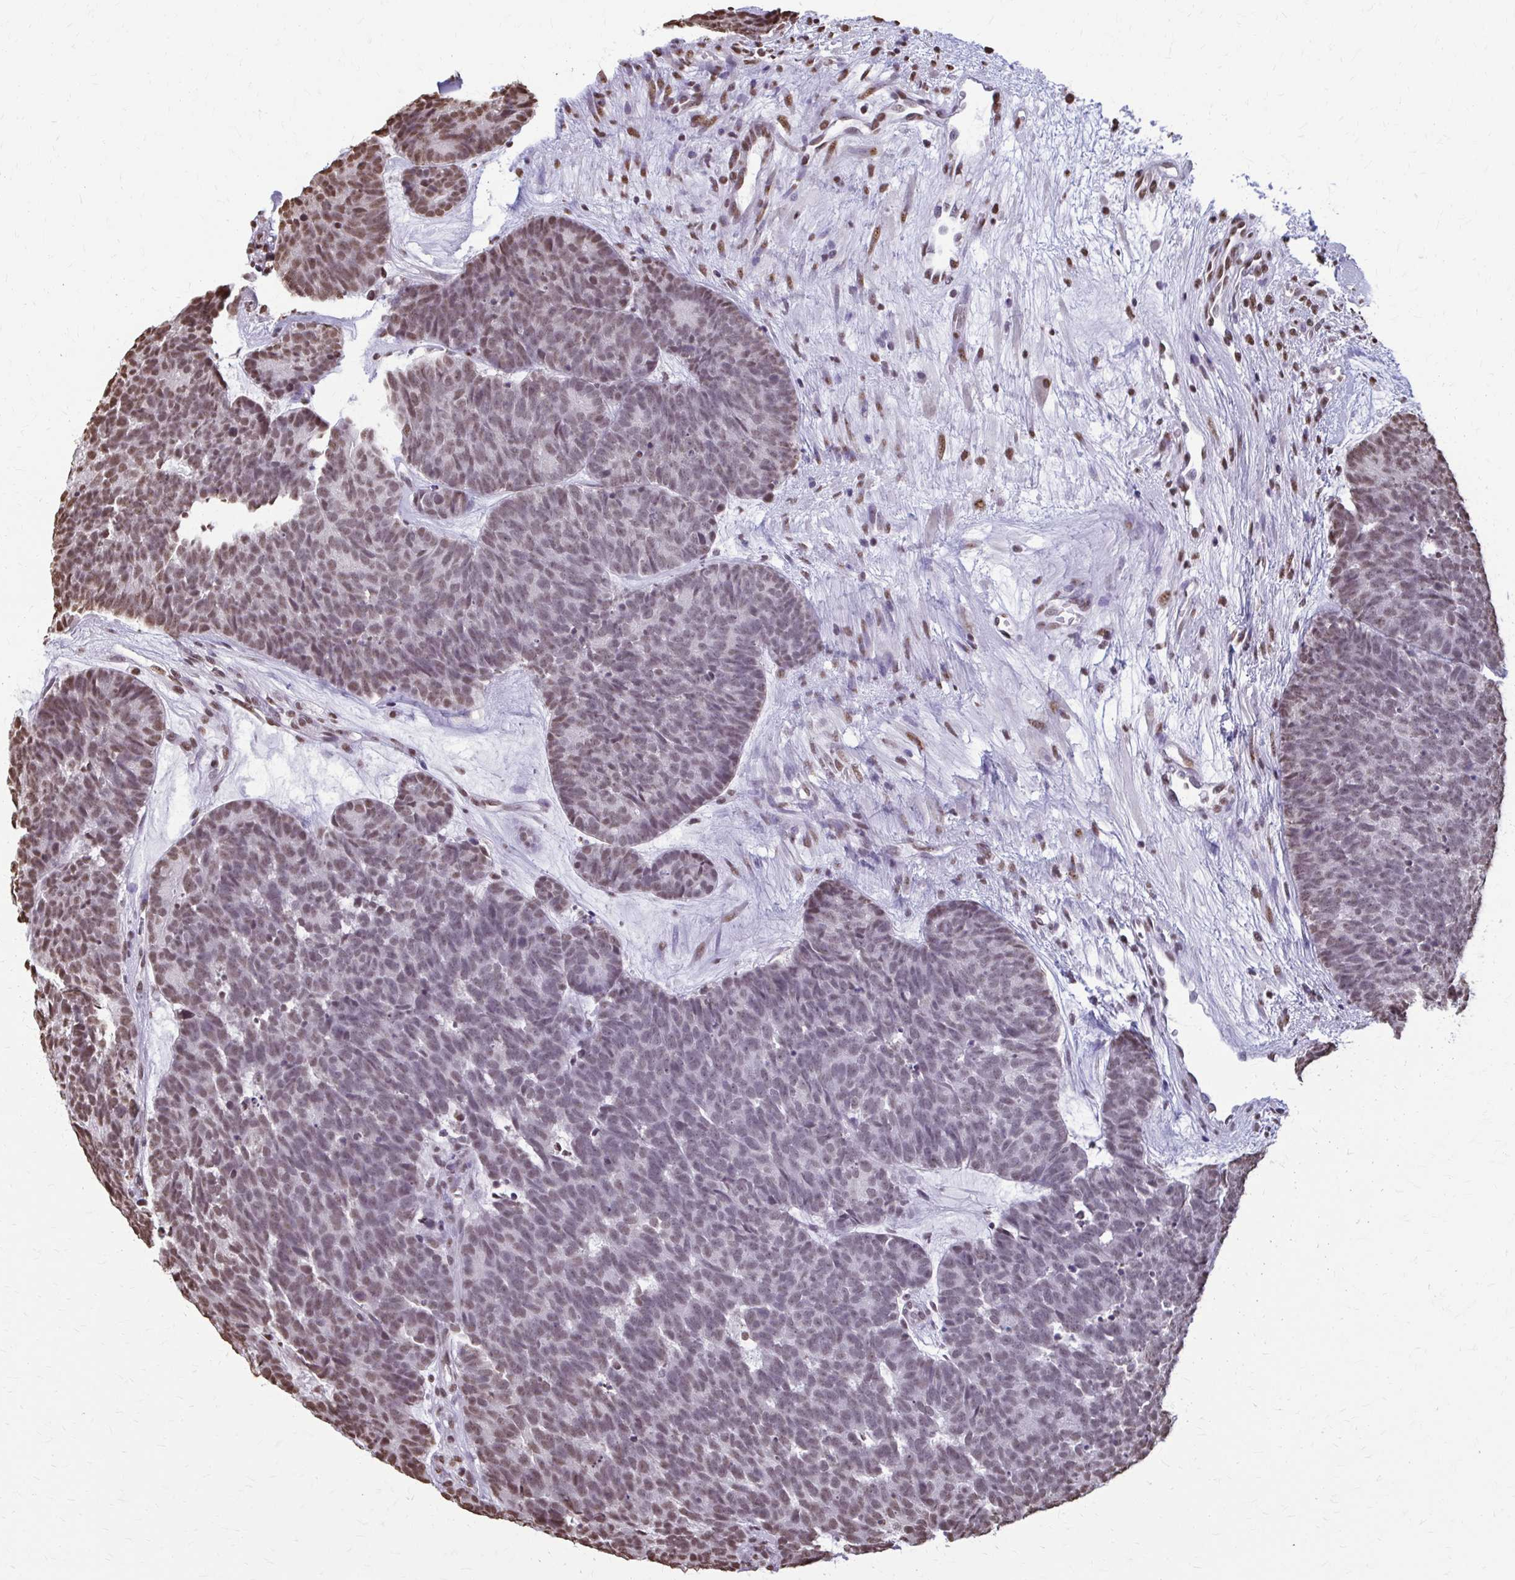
{"staining": {"intensity": "moderate", "quantity": "25%-75%", "location": "nuclear"}, "tissue": "head and neck cancer", "cell_type": "Tumor cells", "image_type": "cancer", "snomed": [{"axis": "morphology", "description": "Adenocarcinoma, NOS"}, {"axis": "topography", "description": "Head-Neck"}], "caption": "Brown immunohistochemical staining in head and neck adenocarcinoma shows moderate nuclear expression in about 25%-75% of tumor cells.", "gene": "SNRPA", "patient": {"sex": "female", "age": 81}}